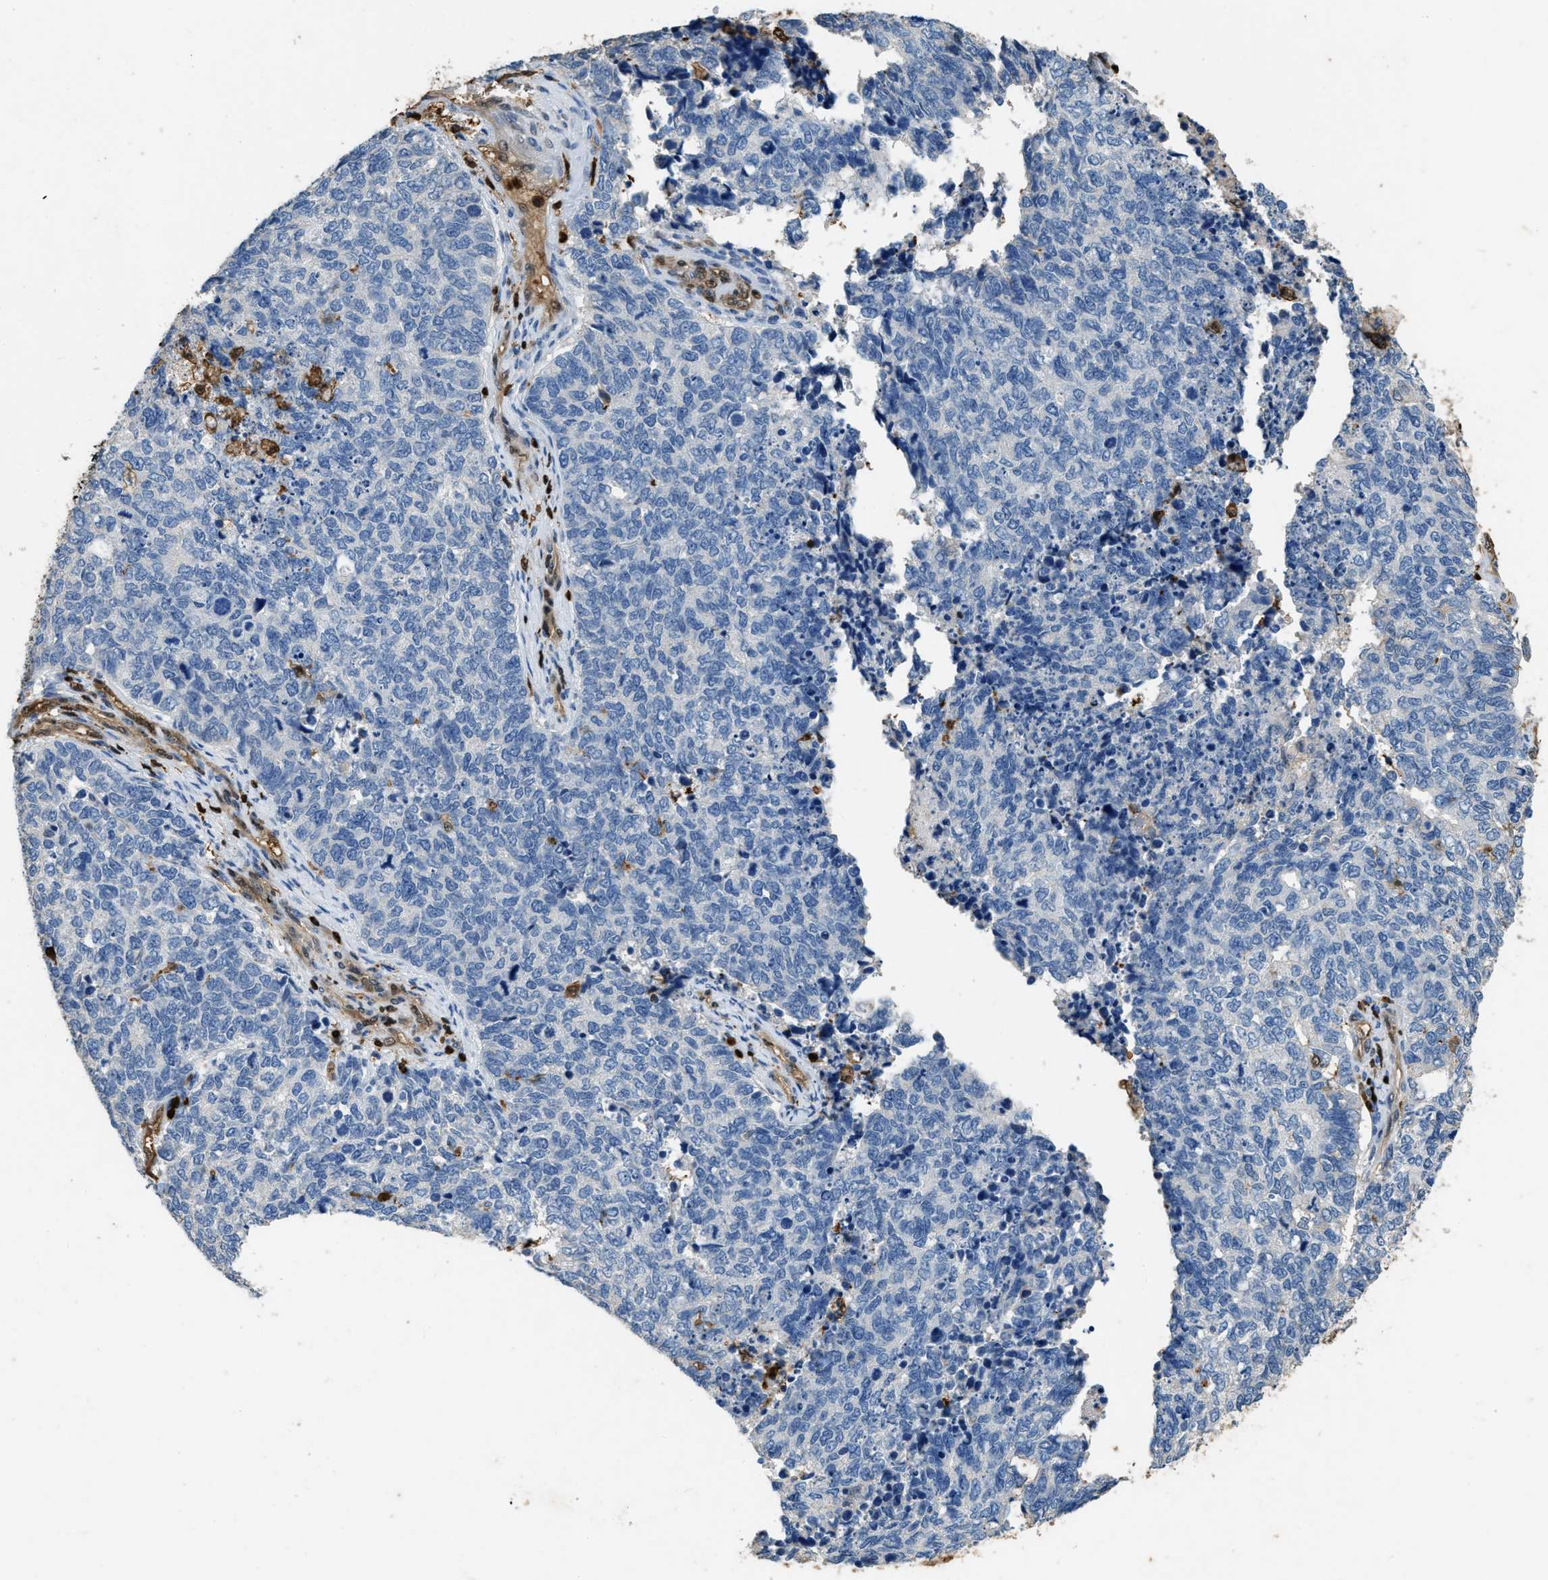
{"staining": {"intensity": "negative", "quantity": "none", "location": "none"}, "tissue": "cervical cancer", "cell_type": "Tumor cells", "image_type": "cancer", "snomed": [{"axis": "morphology", "description": "Squamous cell carcinoma, NOS"}, {"axis": "topography", "description": "Cervix"}], "caption": "Tumor cells are negative for protein expression in human cervical squamous cell carcinoma.", "gene": "ARHGDIB", "patient": {"sex": "female", "age": 63}}